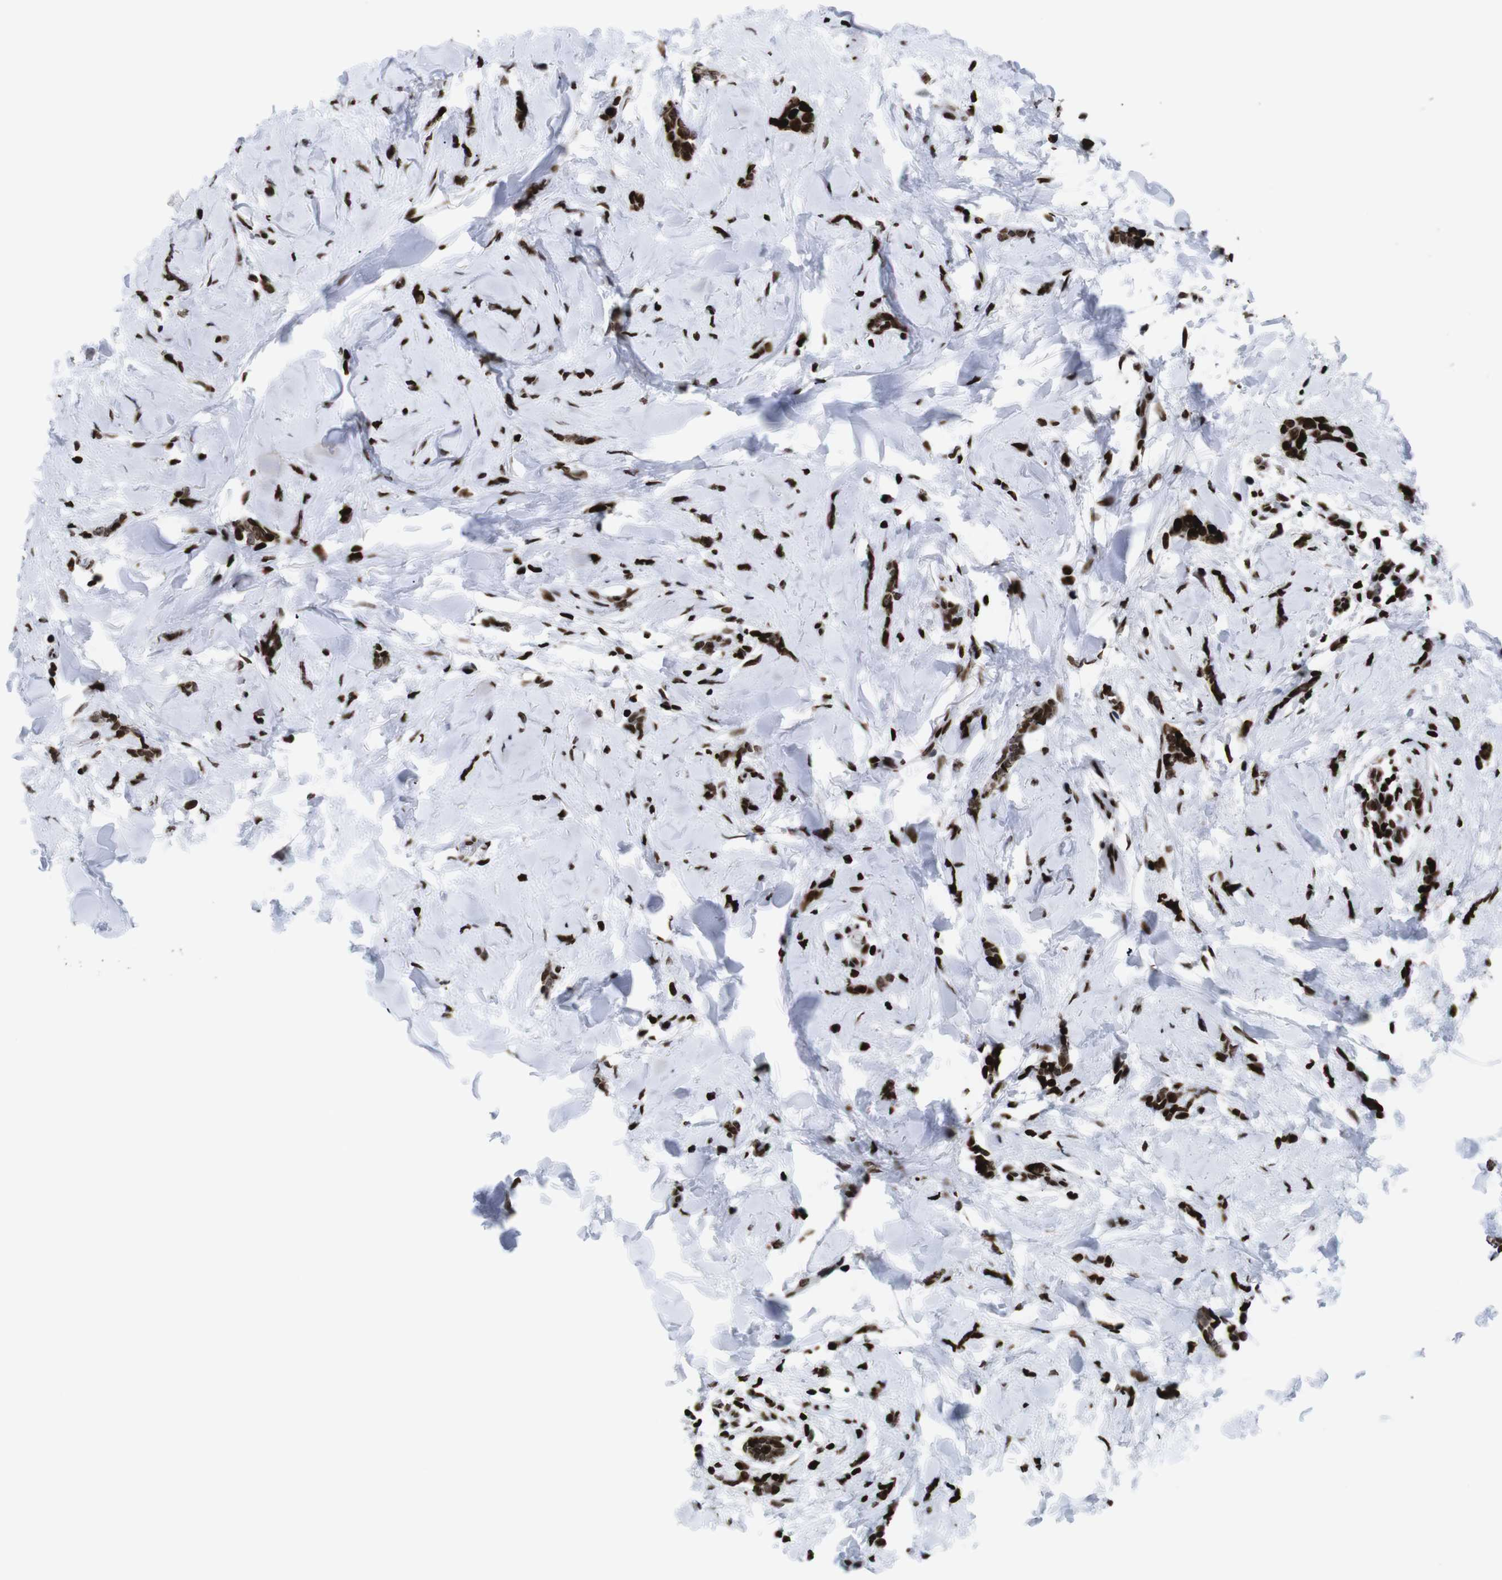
{"staining": {"intensity": "strong", "quantity": ">75%", "location": "nuclear"}, "tissue": "breast cancer", "cell_type": "Tumor cells", "image_type": "cancer", "snomed": [{"axis": "morphology", "description": "Lobular carcinoma"}, {"axis": "topography", "description": "Skin"}, {"axis": "topography", "description": "Breast"}], "caption": "IHC image of neoplastic tissue: human breast lobular carcinoma stained using immunohistochemistry (IHC) shows high levels of strong protein expression localized specifically in the nuclear of tumor cells, appearing as a nuclear brown color.", "gene": "H1-4", "patient": {"sex": "female", "age": 46}}